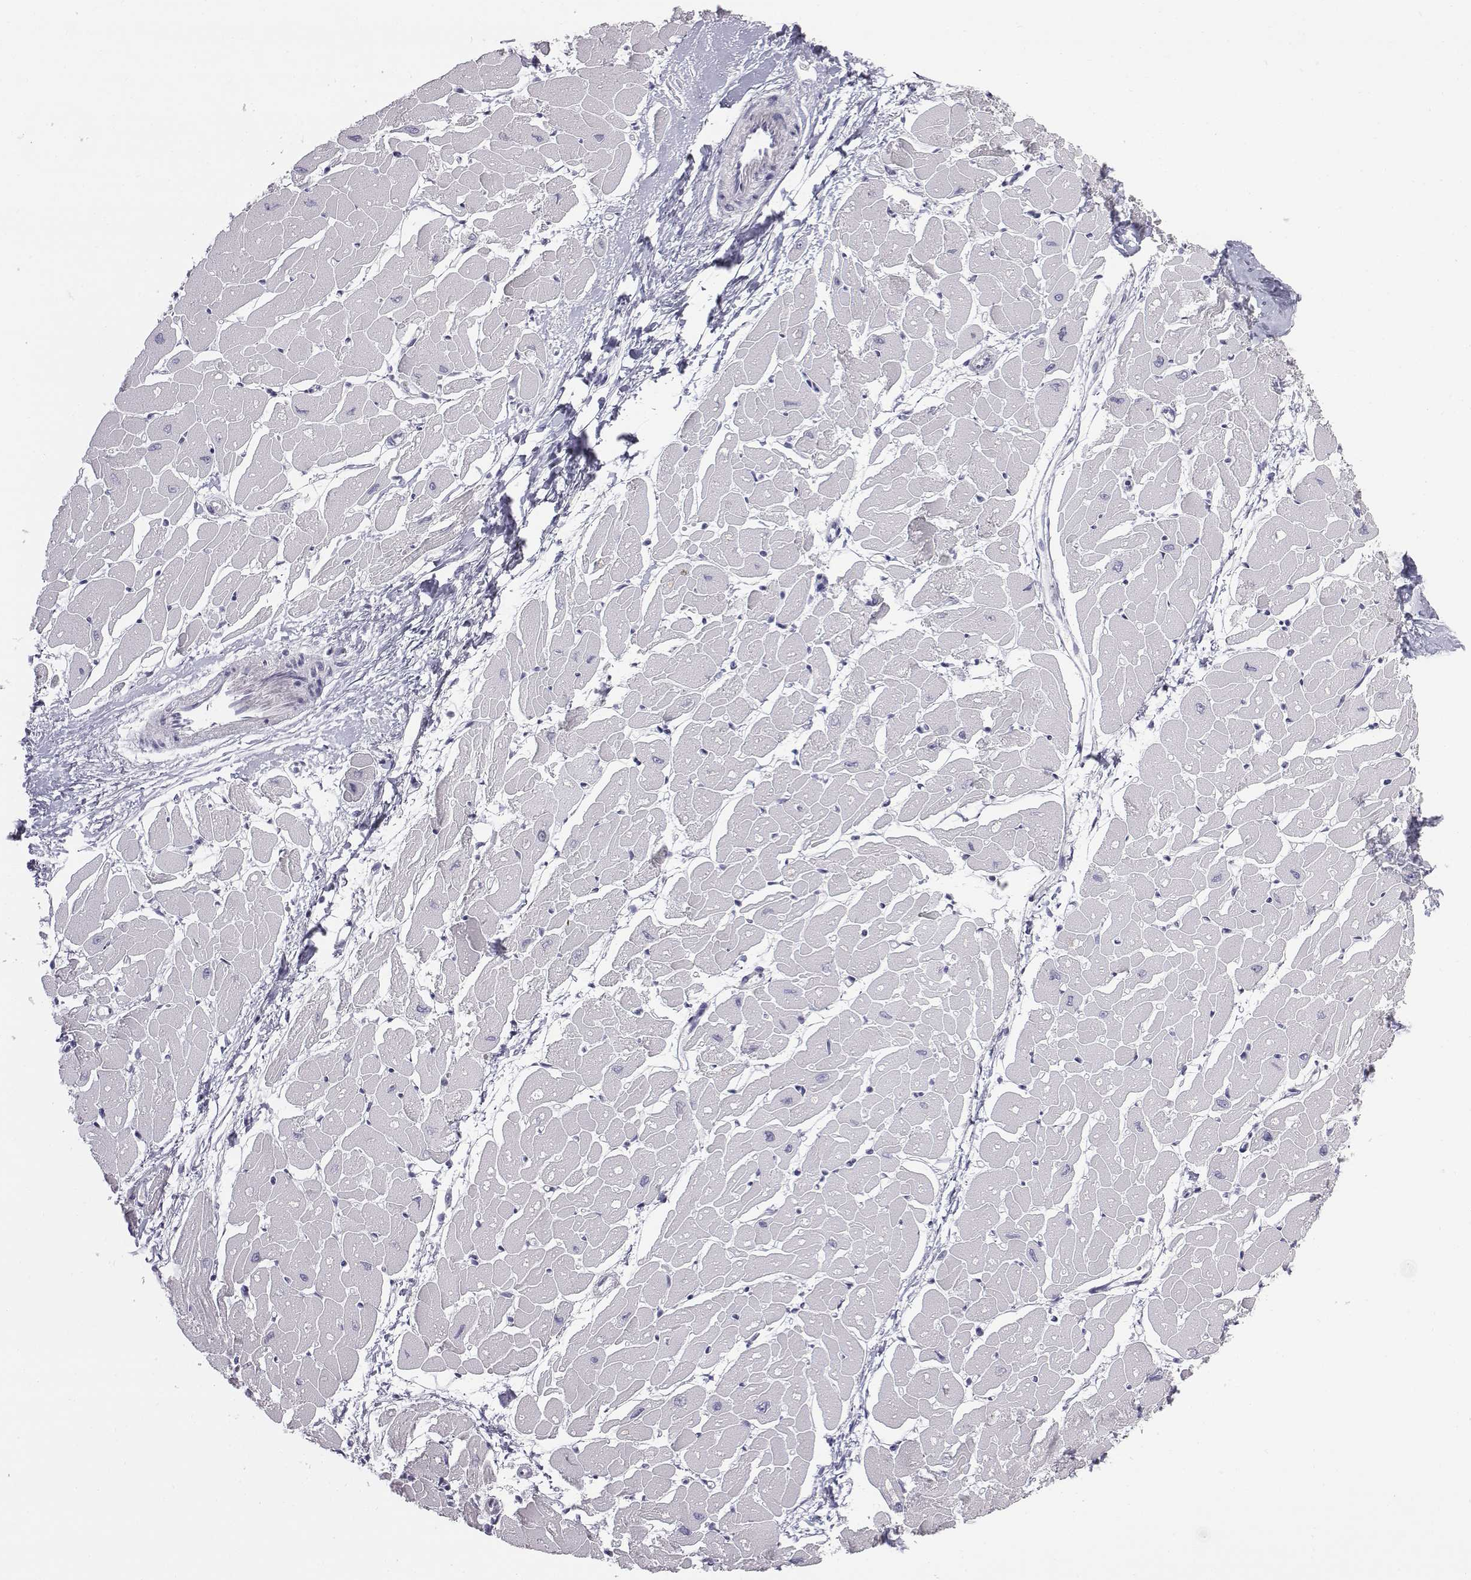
{"staining": {"intensity": "negative", "quantity": "none", "location": "none"}, "tissue": "heart muscle", "cell_type": "Cardiomyocytes", "image_type": "normal", "snomed": [{"axis": "morphology", "description": "Normal tissue, NOS"}, {"axis": "topography", "description": "Heart"}], "caption": "The photomicrograph reveals no staining of cardiomyocytes in benign heart muscle. (IHC, brightfield microscopy, high magnification).", "gene": "C6orf58", "patient": {"sex": "male", "age": 57}}